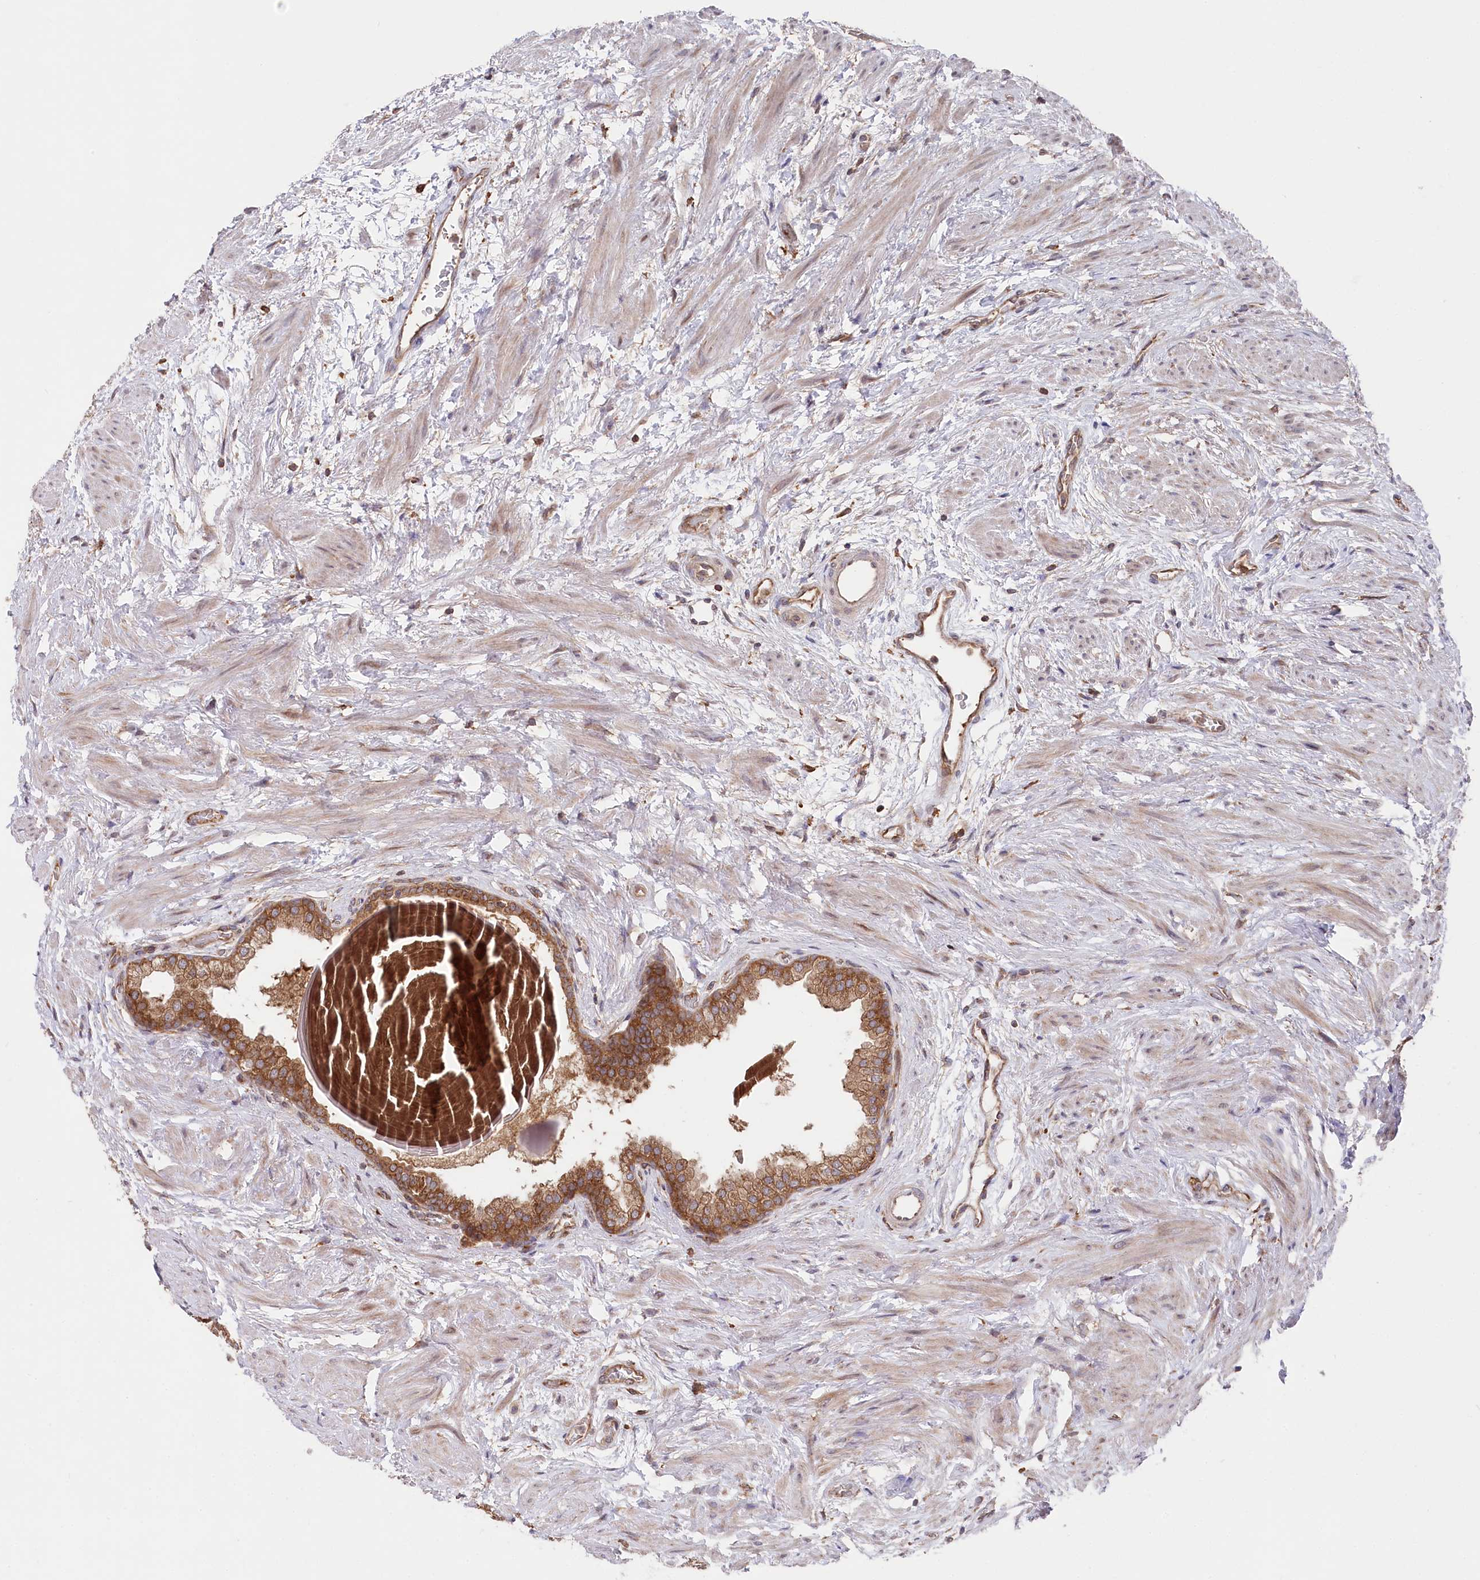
{"staining": {"intensity": "moderate", "quantity": ">75%", "location": "cytoplasmic/membranous"}, "tissue": "prostate", "cell_type": "Glandular cells", "image_type": "normal", "snomed": [{"axis": "morphology", "description": "Normal tissue, NOS"}, {"axis": "topography", "description": "Prostate"}], "caption": "IHC (DAB (3,3'-diaminobenzidine)) staining of benign human prostate demonstrates moderate cytoplasmic/membranous protein positivity in about >75% of glandular cells.", "gene": "PPP1R21", "patient": {"sex": "male", "age": 48}}